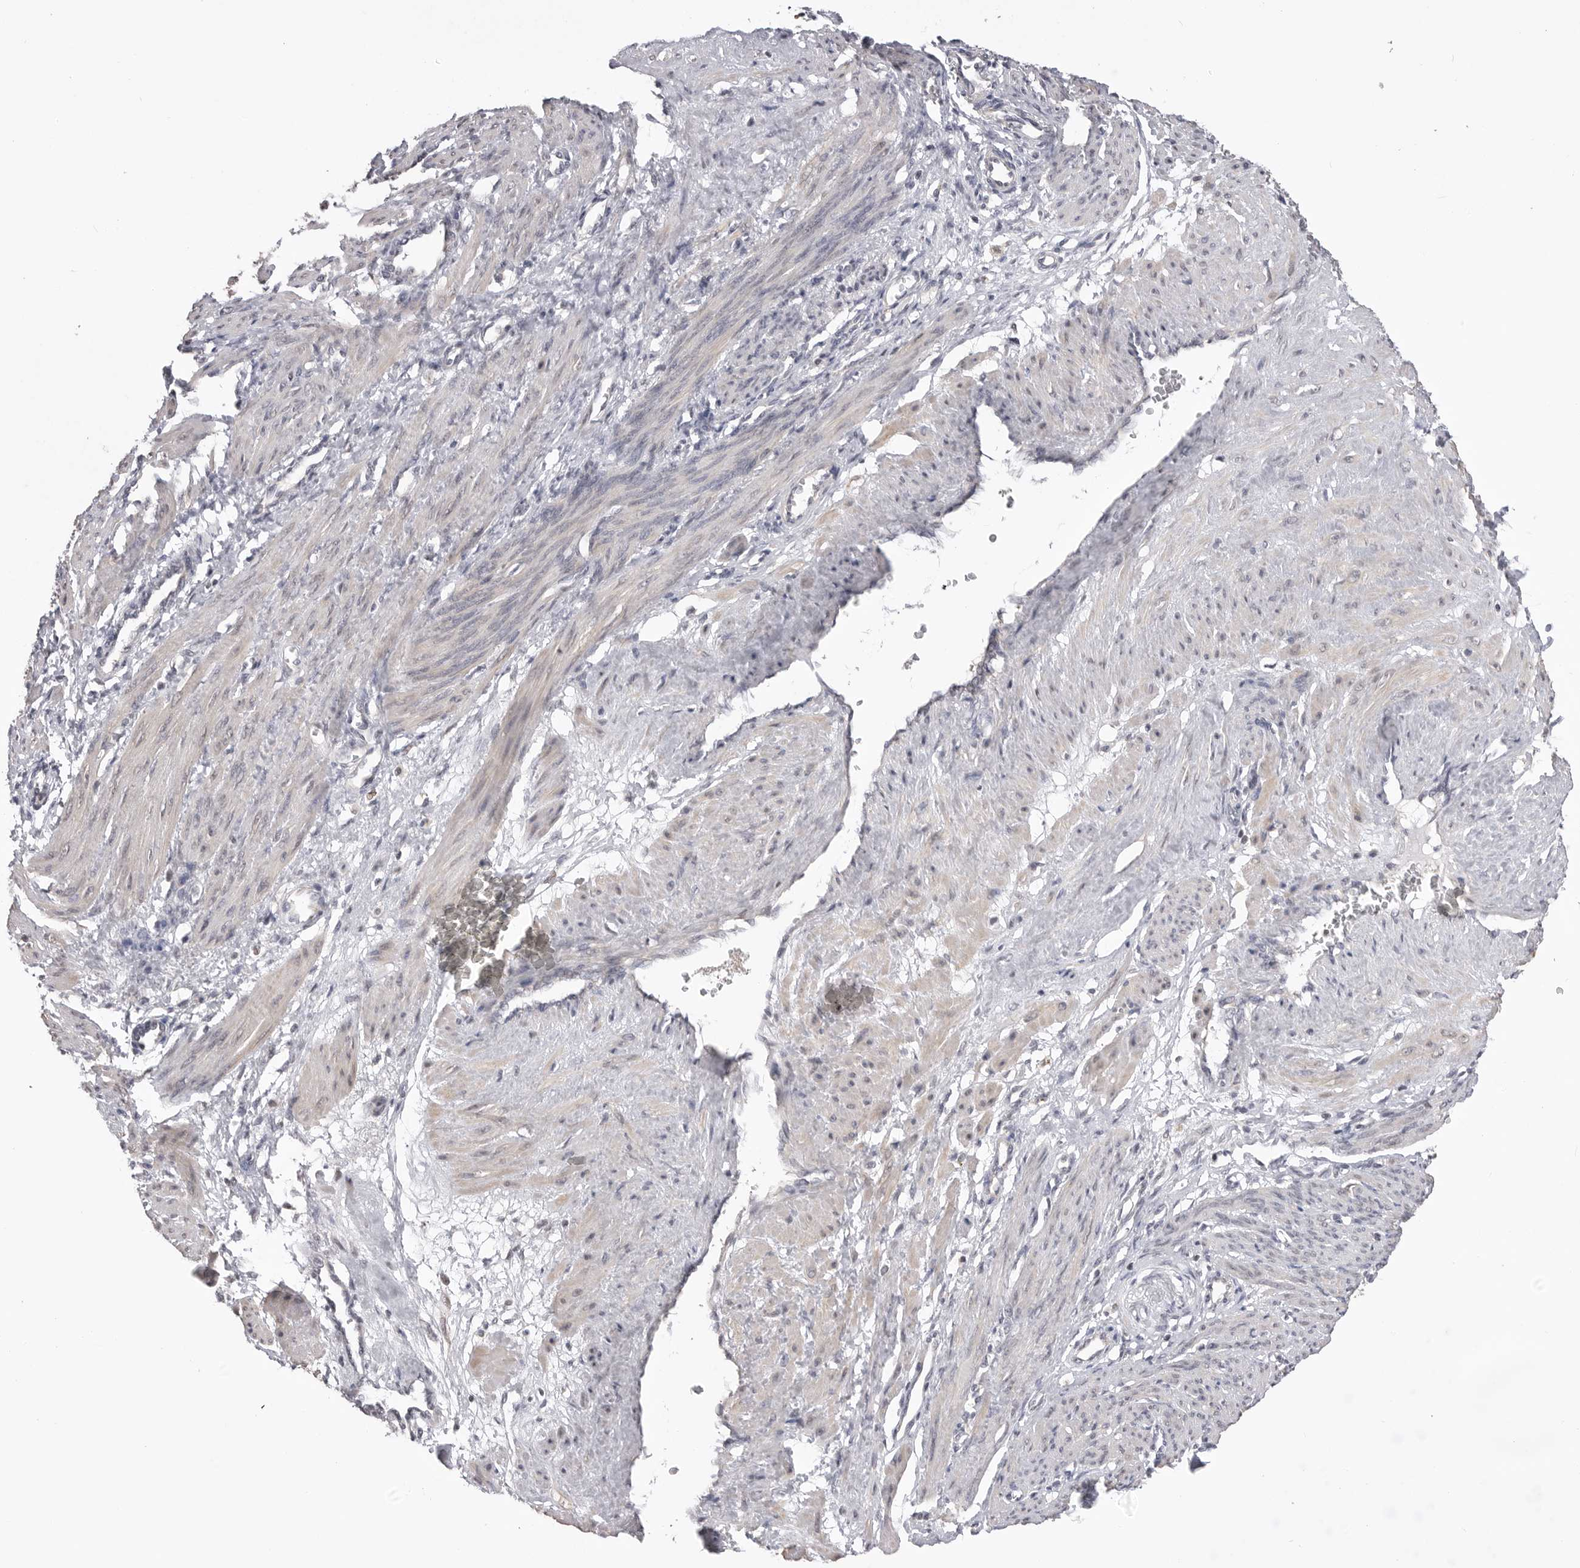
{"staining": {"intensity": "weak", "quantity": "<25%", "location": "cytoplasmic/membranous"}, "tissue": "smooth muscle", "cell_type": "Smooth muscle cells", "image_type": "normal", "snomed": [{"axis": "morphology", "description": "Normal tissue, NOS"}, {"axis": "topography", "description": "Endometrium"}], "caption": "High power microscopy photomicrograph of an immunohistochemistry (IHC) image of normal smooth muscle, revealing no significant staining in smooth muscle cells.", "gene": "SMARCC1", "patient": {"sex": "female", "age": 33}}